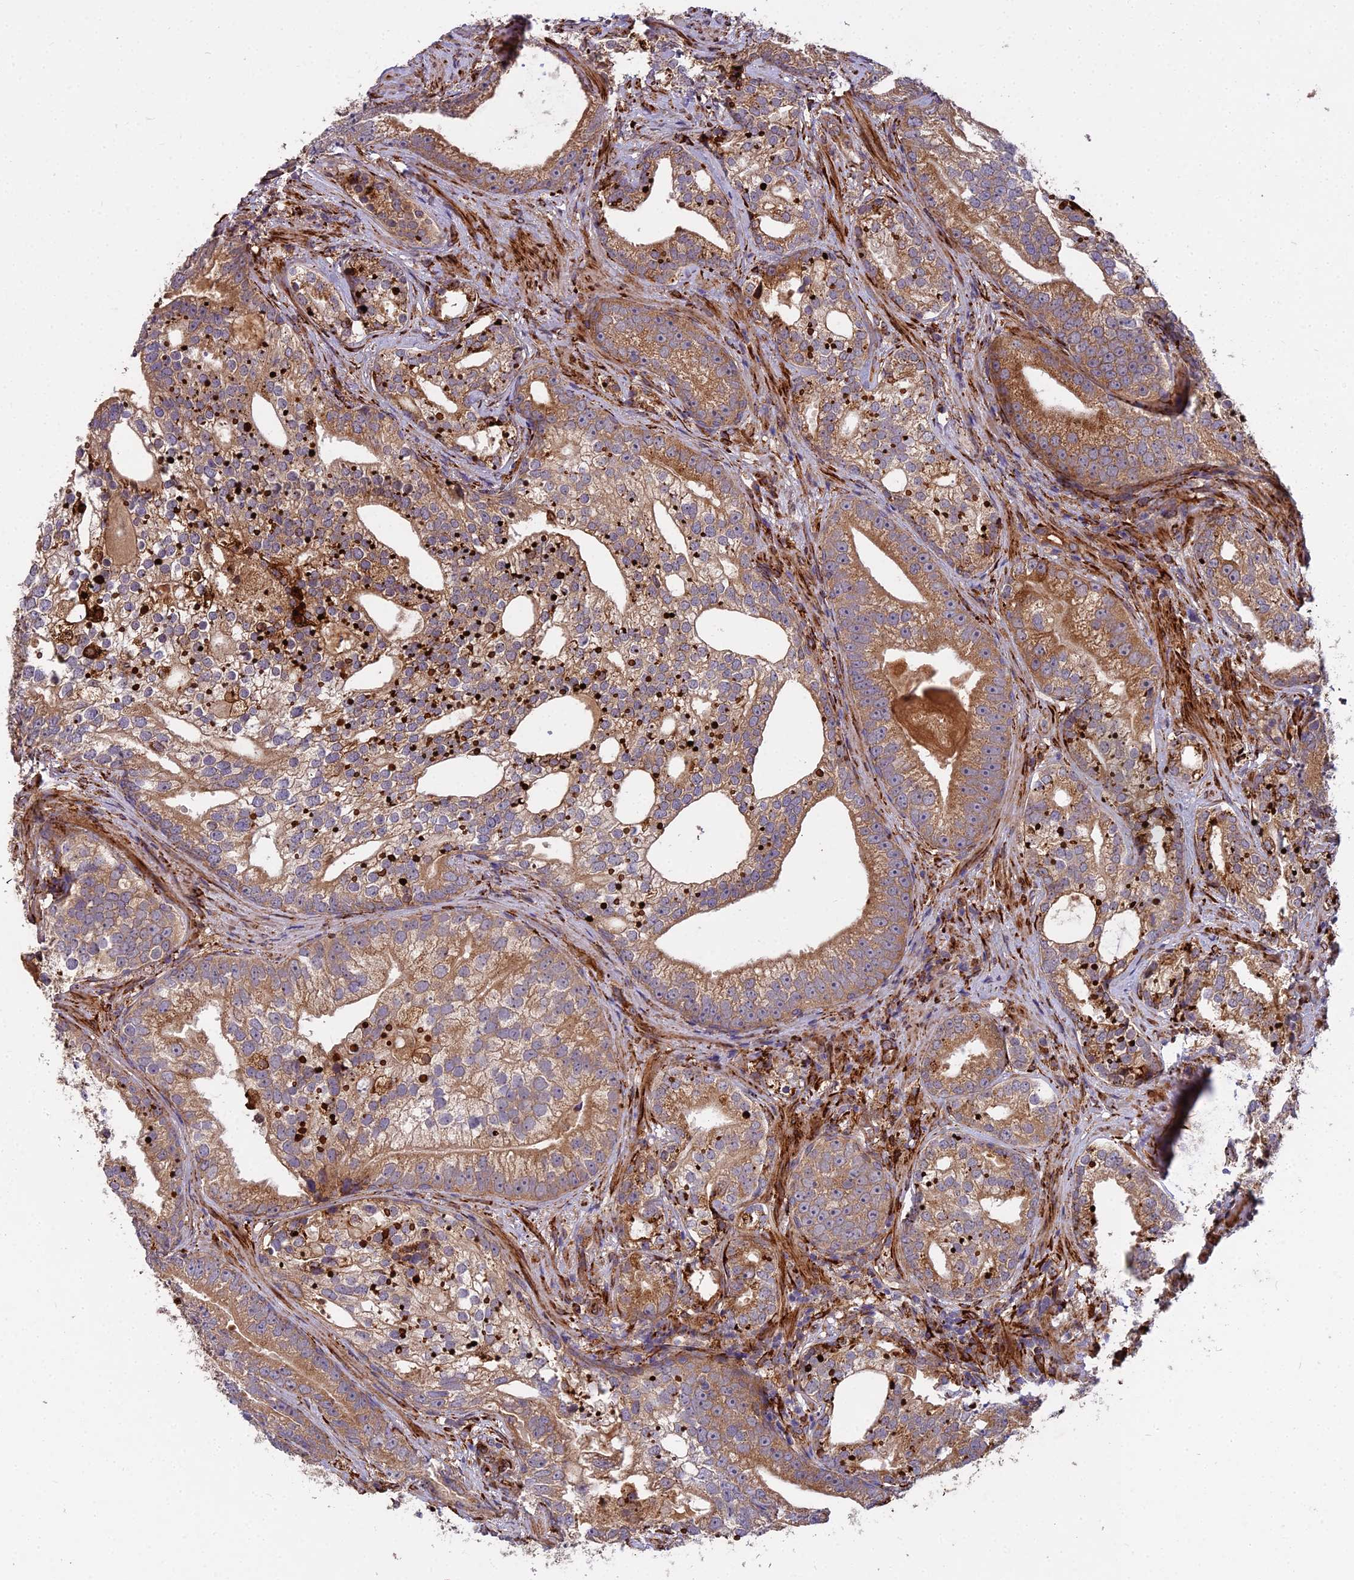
{"staining": {"intensity": "moderate", "quantity": ">75%", "location": "cytoplasmic/membranous"}, "tissue": "prostate cancer", "cell_type": "Tumor cells", "image_type": "cancer", "snomed": [{"axis": "morphology", "description": "Adenocarcinoma, High grade"}, {"axis": "topography", "description": "Prostate"}], "caption": "Prostate cancer stained with a brown dye demonstrates moderate cytoplasmic/membranous positive positivity in about >75% of tumor cells.", "gene": "NDUFAF7", "patient": {"sex": "male", "age": 75}}